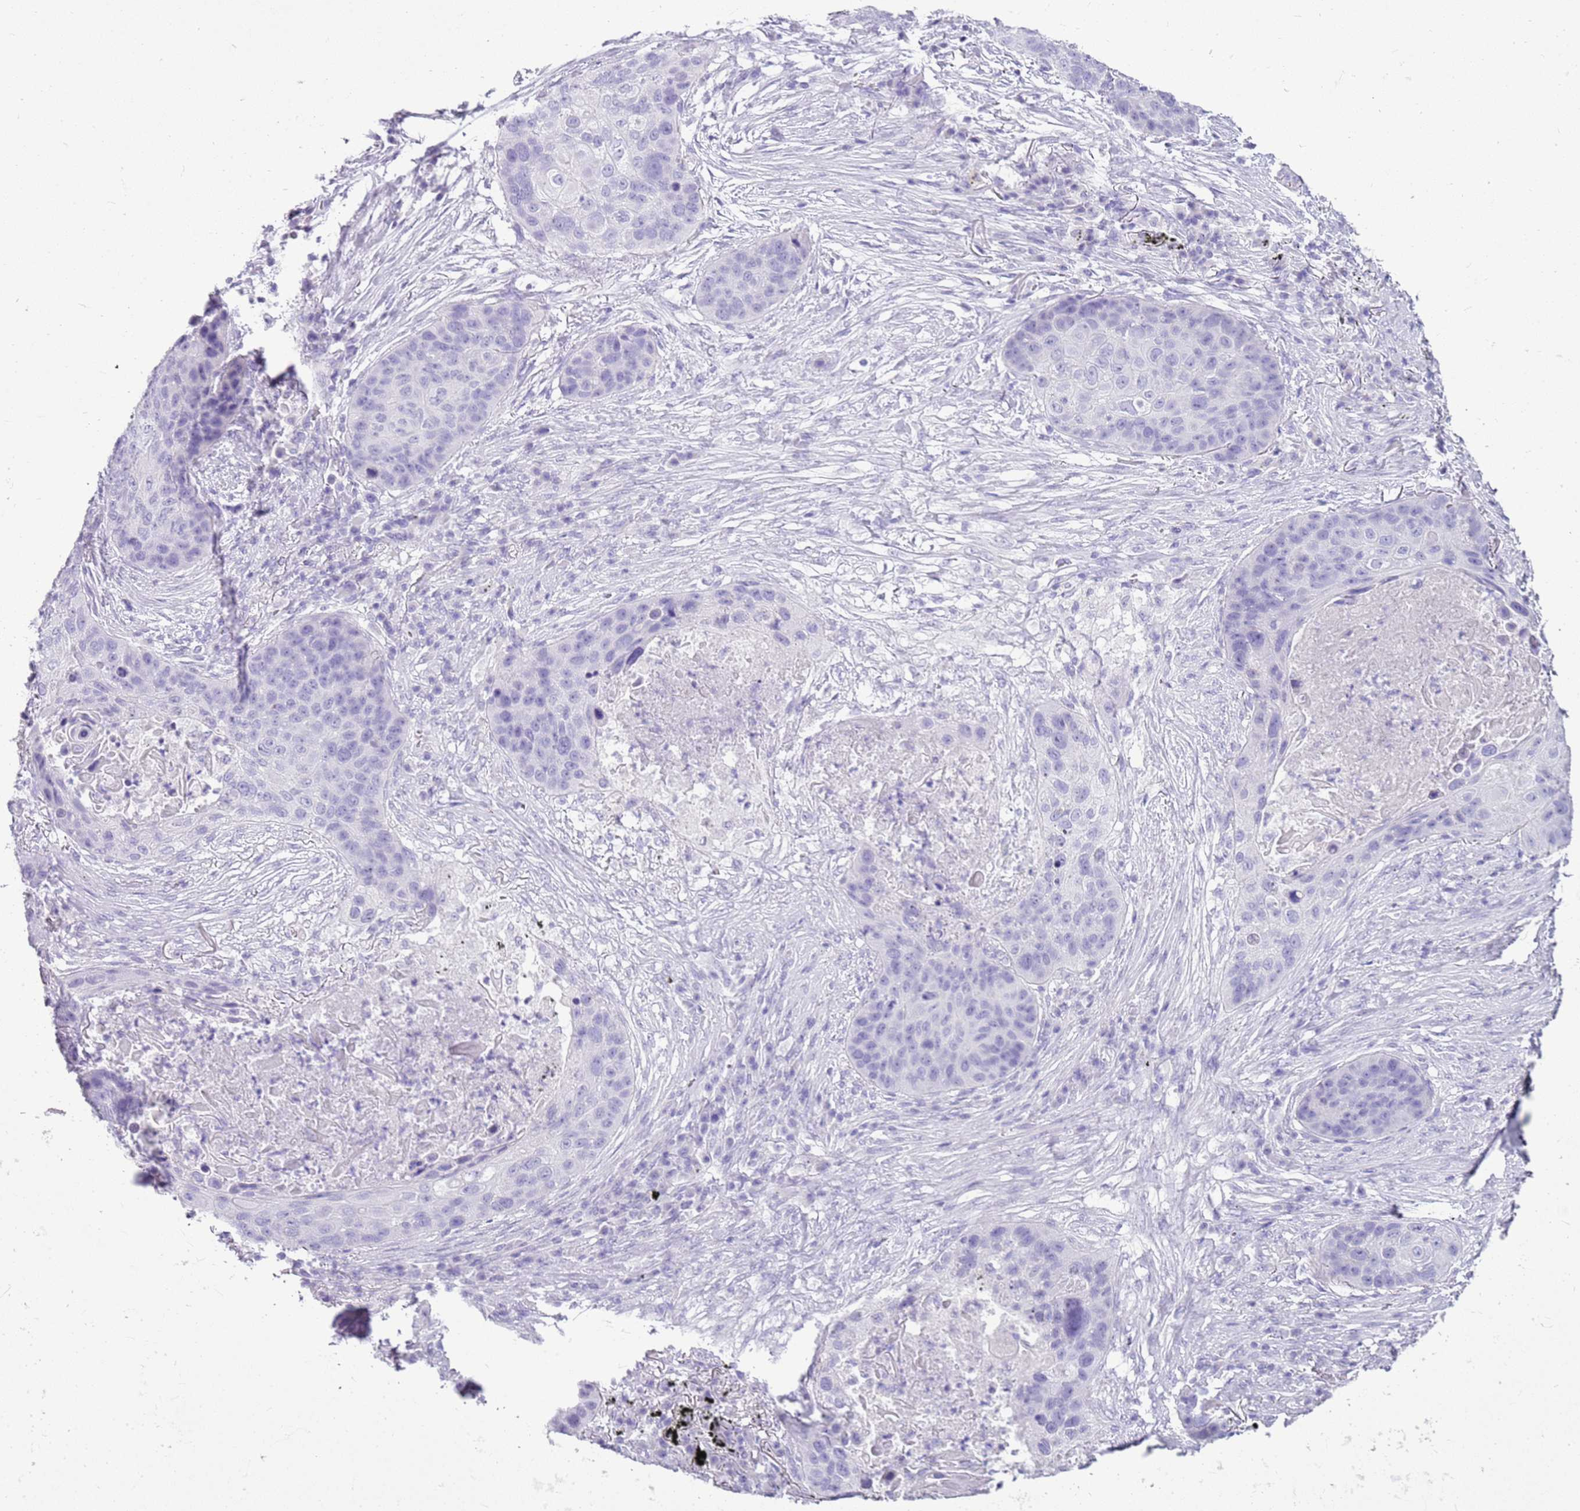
{"staining": {"intensity": "negative", "quantity": "none", "location": "none"}, "tissue": "lung cancer", "cell_type": "Tumor cells", "image_type": "cancer", "snomed": [{"axis": "morphology", "description": "Squamous cell carcinoma, NOS"}, {"axis": "topography", "description": "Lung"}], "caption": "Immunohistochemistry (IHC) photomicrograph of neoplastic tissue: human squamous cell carcinoma (lung) stained with DAB (3,3'-diaminobenzidine) displays no significant protein staining in tumor cells. (DAB (3,3'-diaminobenzidine) IHC visualized using brightfield microscopy, high magnification).", "gene": "CA8", "patient": {"sex": "female", "age": 63}}